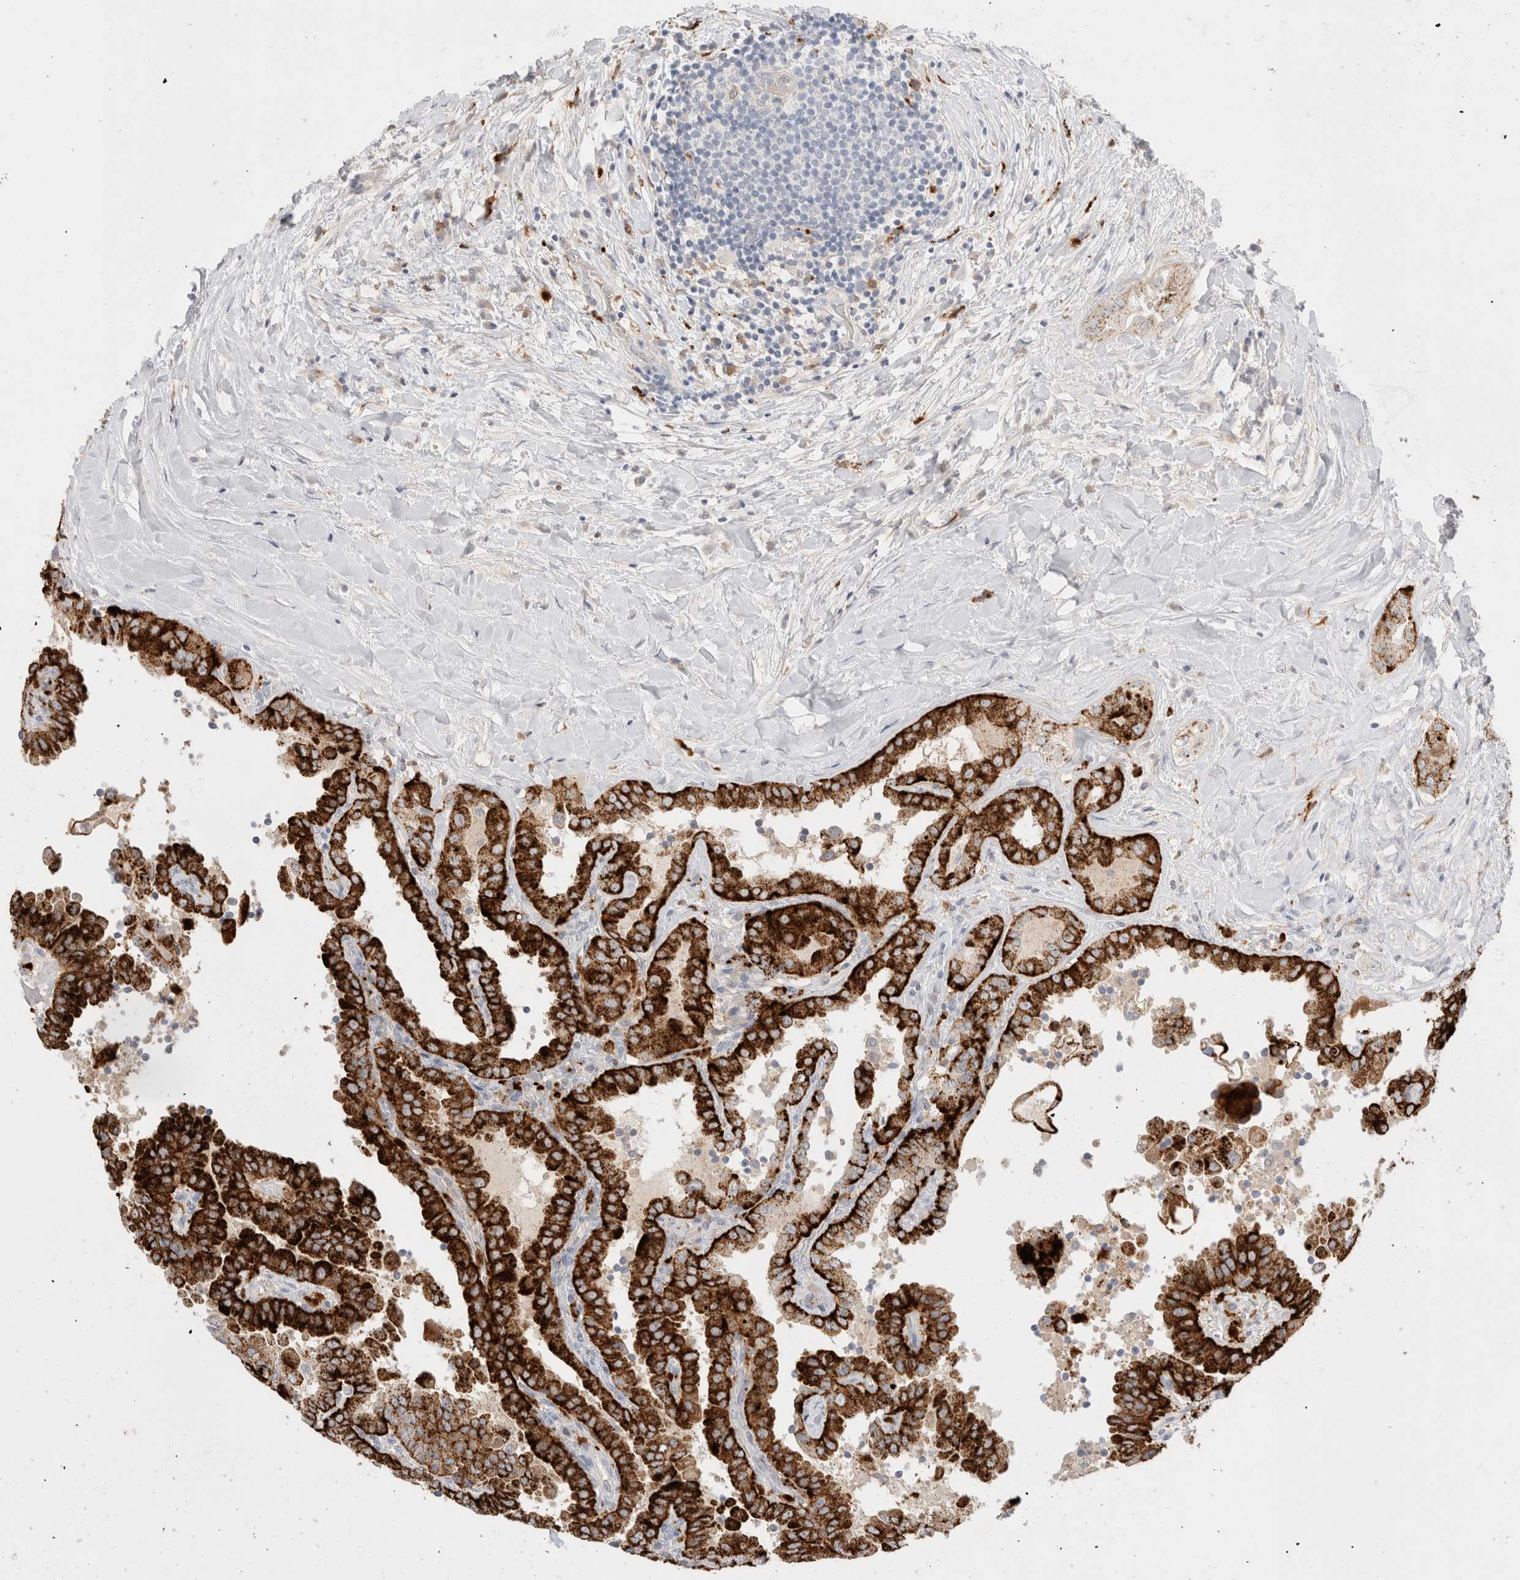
{"staining": {"intensity": "strong", "quantity": ">75%", "location": "cytoplasmic/membranous"}, "tissue": "thyroid cancer", "cell_type": "Tumor cells", "image_type": "cancer", "snomed": [{"axis": "morphology", "description": "Papillary adenocarcinoma, NOS"}, {"axis": "topography", "description": "Thyroid gland"}], "caption": "This photomicrograph reveals thyroid cancer (papillary adenocarcinoma) stained with immunohistochemistry to label a protein in brown. The cytoplasmic/membranous of tumor cells show strong positivity for the protein. Nuclei are counter-stained blue.", "gene": "HPGDS", "patient": {"sex": "male", "age": 33}}